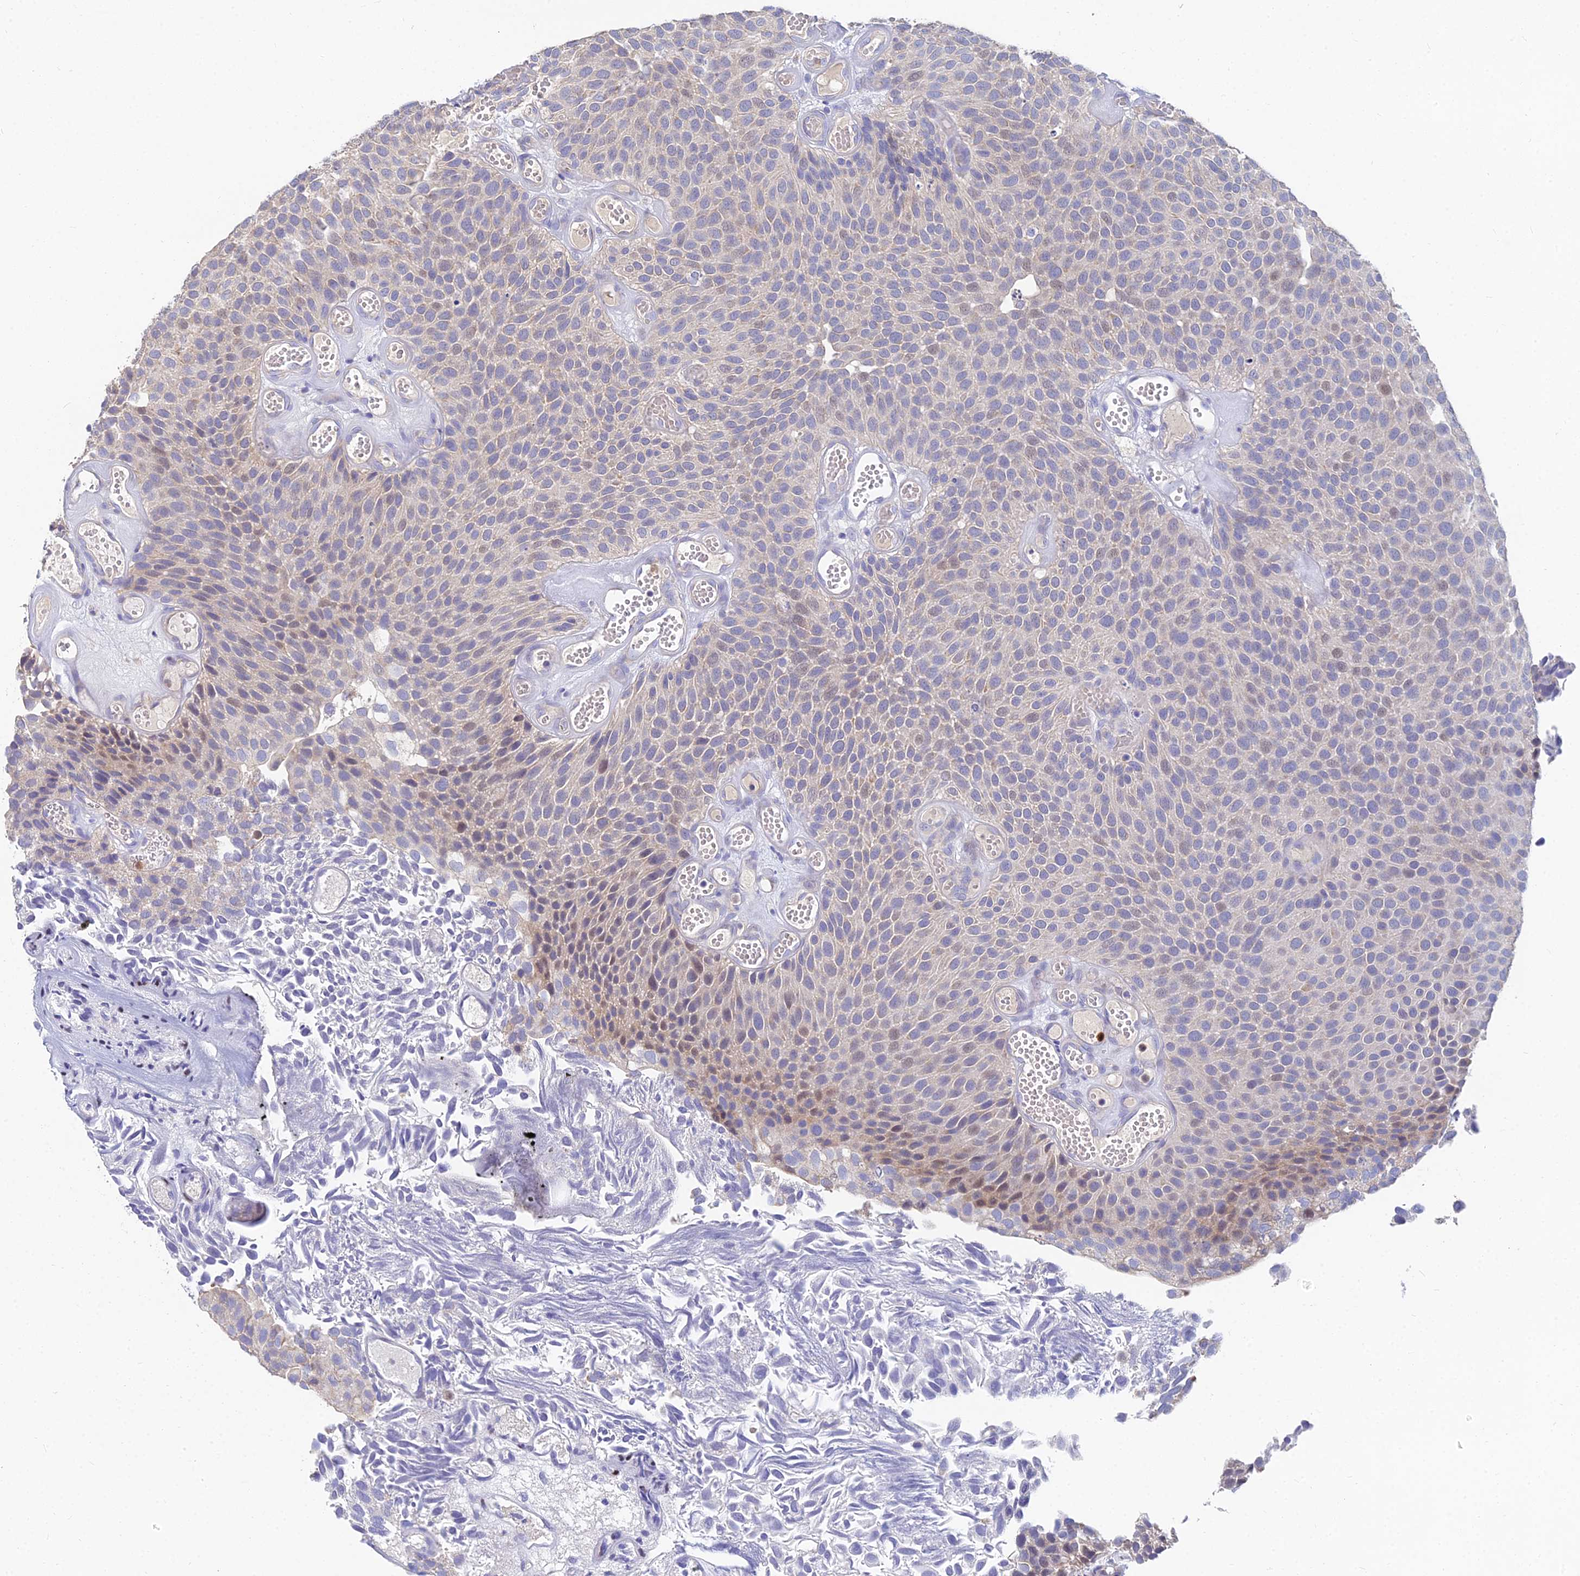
{"staining": {"intensity": "weak", "quantity": "<25%", "location": "cytoplasmic/membranous,nuclear"}, "tissue": "urothelial cancer", "cell_type": "Tumor cells", "image_type": "cancer", "snomed": [{"axis": "morphology", "description": "Urothelial carcinoma, Low grade"}, {"axis": "topography", "description": "Urinary bladder"}], "caption": "Immunohistochemical staining of human urothelial carcinoma (low-grade) exhibits no significant positivity in tumor cells.", "gene": "GOLGA6D", "patient": {"sex": "male", "age": 89}}